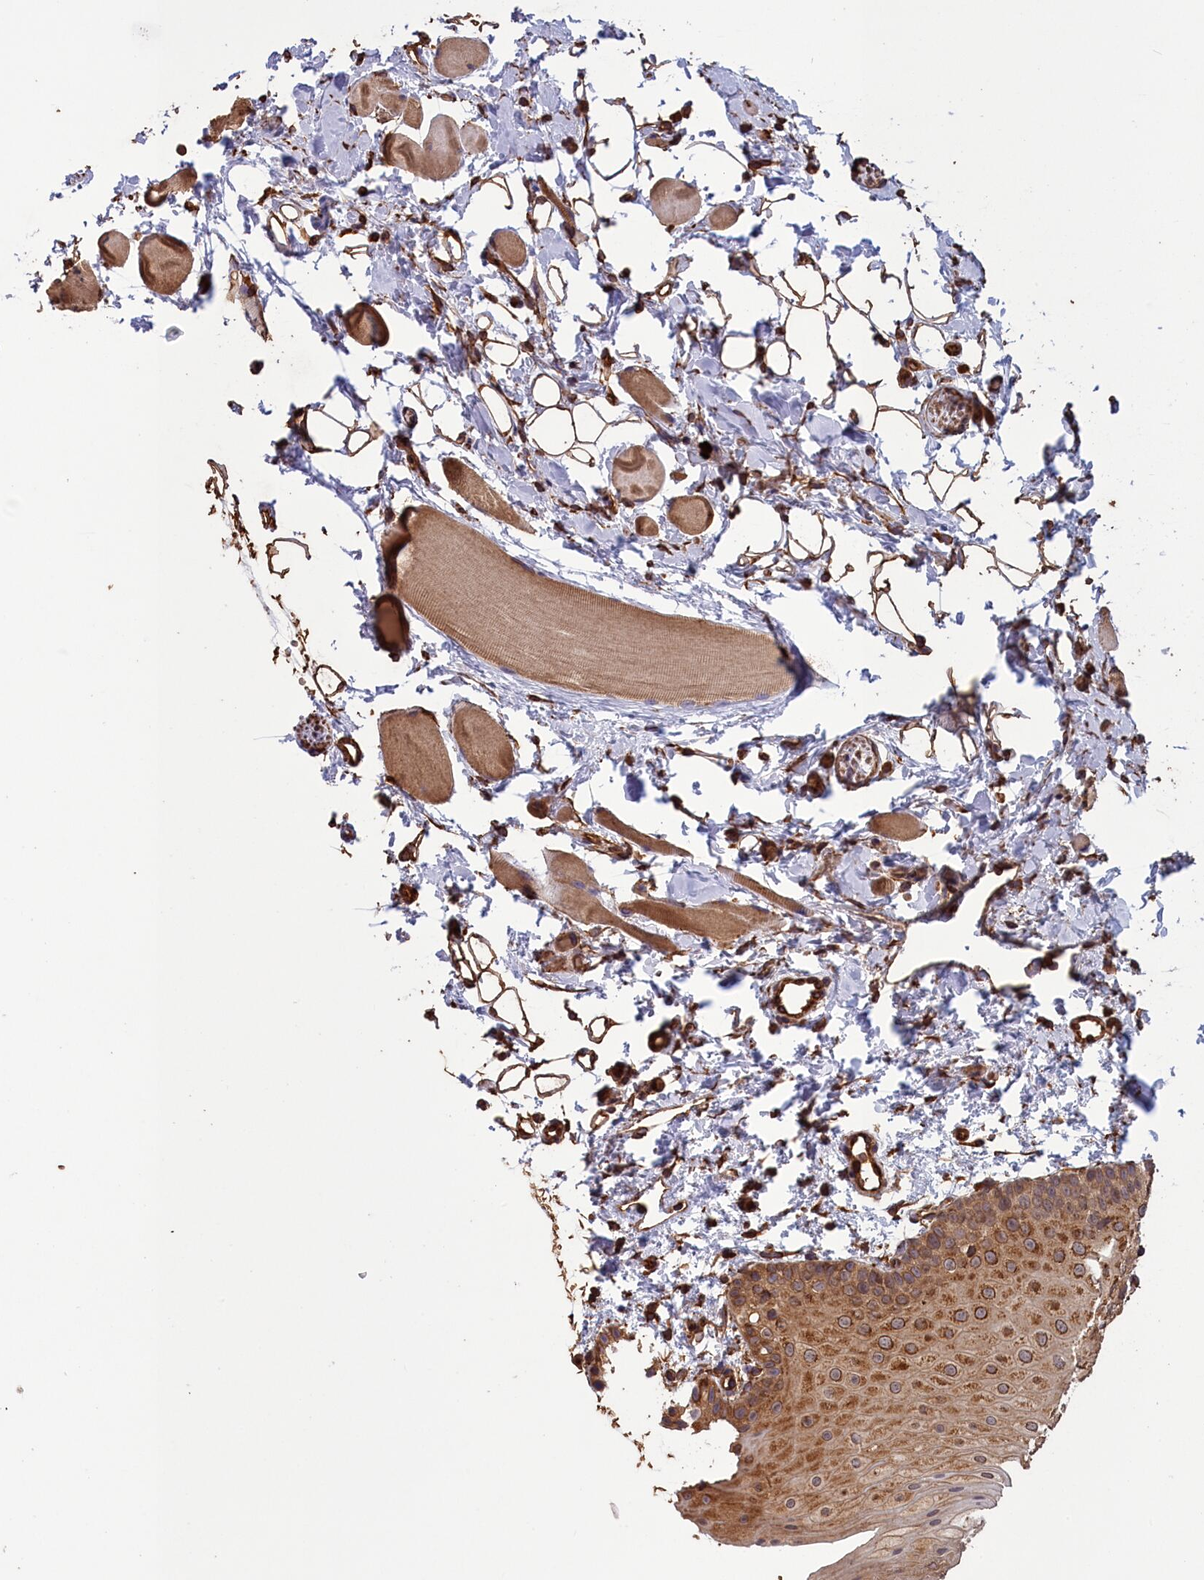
{"staining": {"intensity": "moderate", "quantity": ">75%", "location": "cytoplasmic/membranous"}, "tissue": "oral mucosa", "cell_type": "Squamous epithelial cells", "image_type": "normal", "snomed": [{"axis": "morphology", "description": "Normal tissue, NOS"}, {"axis": "topography", "description": "Oral tissue"}], "caption": "This photomicrograph reveals immunohistochemistry (IHC) staining of unremarkable oral mucosa, with medium moderate cytoplasmic/membranous staining in approximately >75% of squamous epithelial cells.", "gene": "DAPK3", "patient": {"sex": "male", "age": 28}}